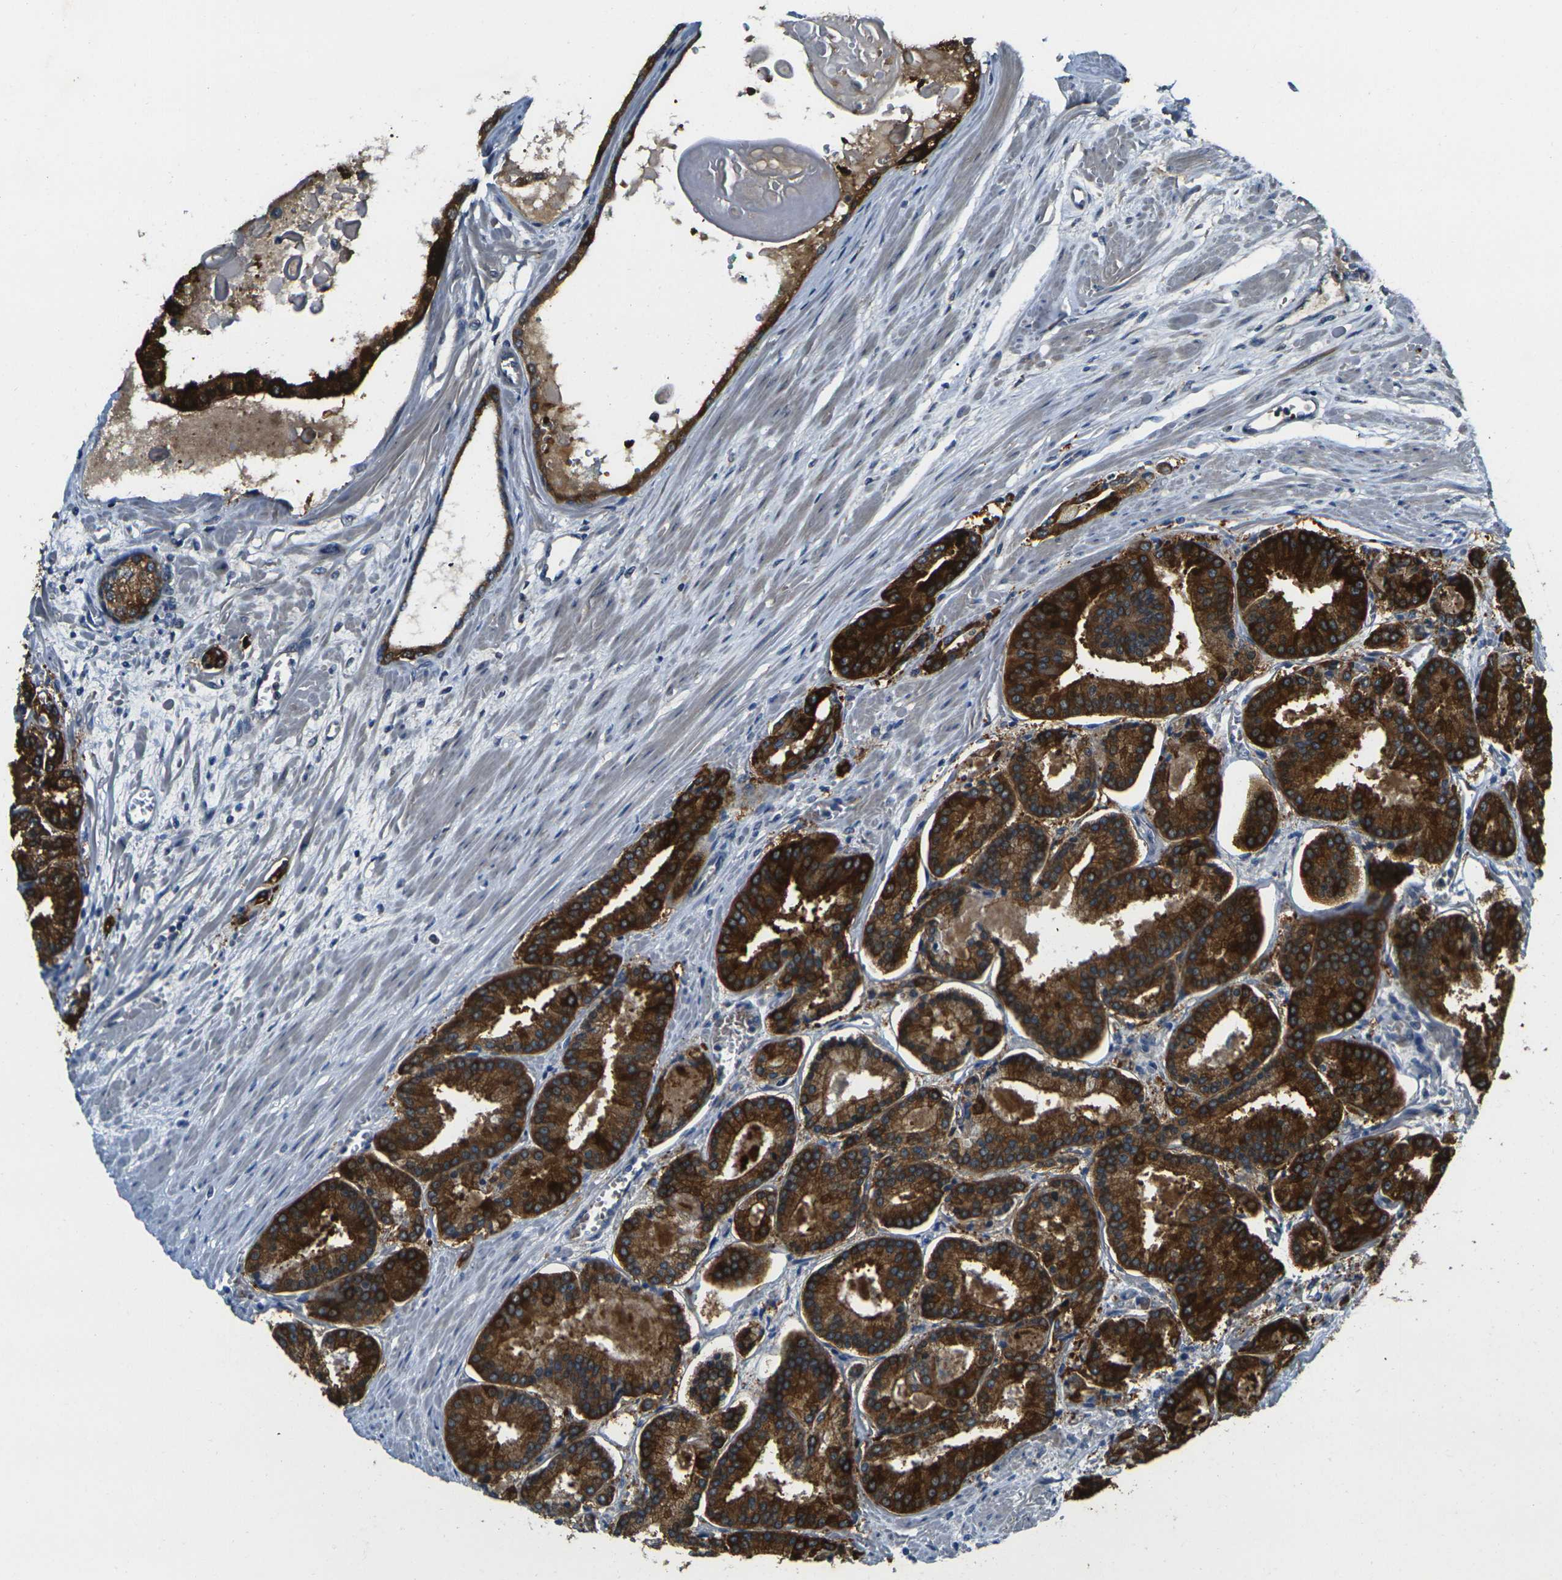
{"staining": {"intensity": "strong", "quantity": ">75%", "location": "cytoplasmic/membranous"}, "tissue": "prostate cancer", "cell_type": "Tumor cells", "image_type": "cancer", "snomed": [{"axis": "morphology", "description": "Adenocarcinoma, Low grade"}, {"axis": "topography", "description": "Prostate"}], "caption": "Prostate low-grade adenocarcinoma stained for a protein exhibits strong cytoplasmic/membranous positivity in tumor cells. (DAB IHC with brightfield microscopy, high magnification).", "gene": "GNA12", "patient": {"sex": "male", "age": 59}}